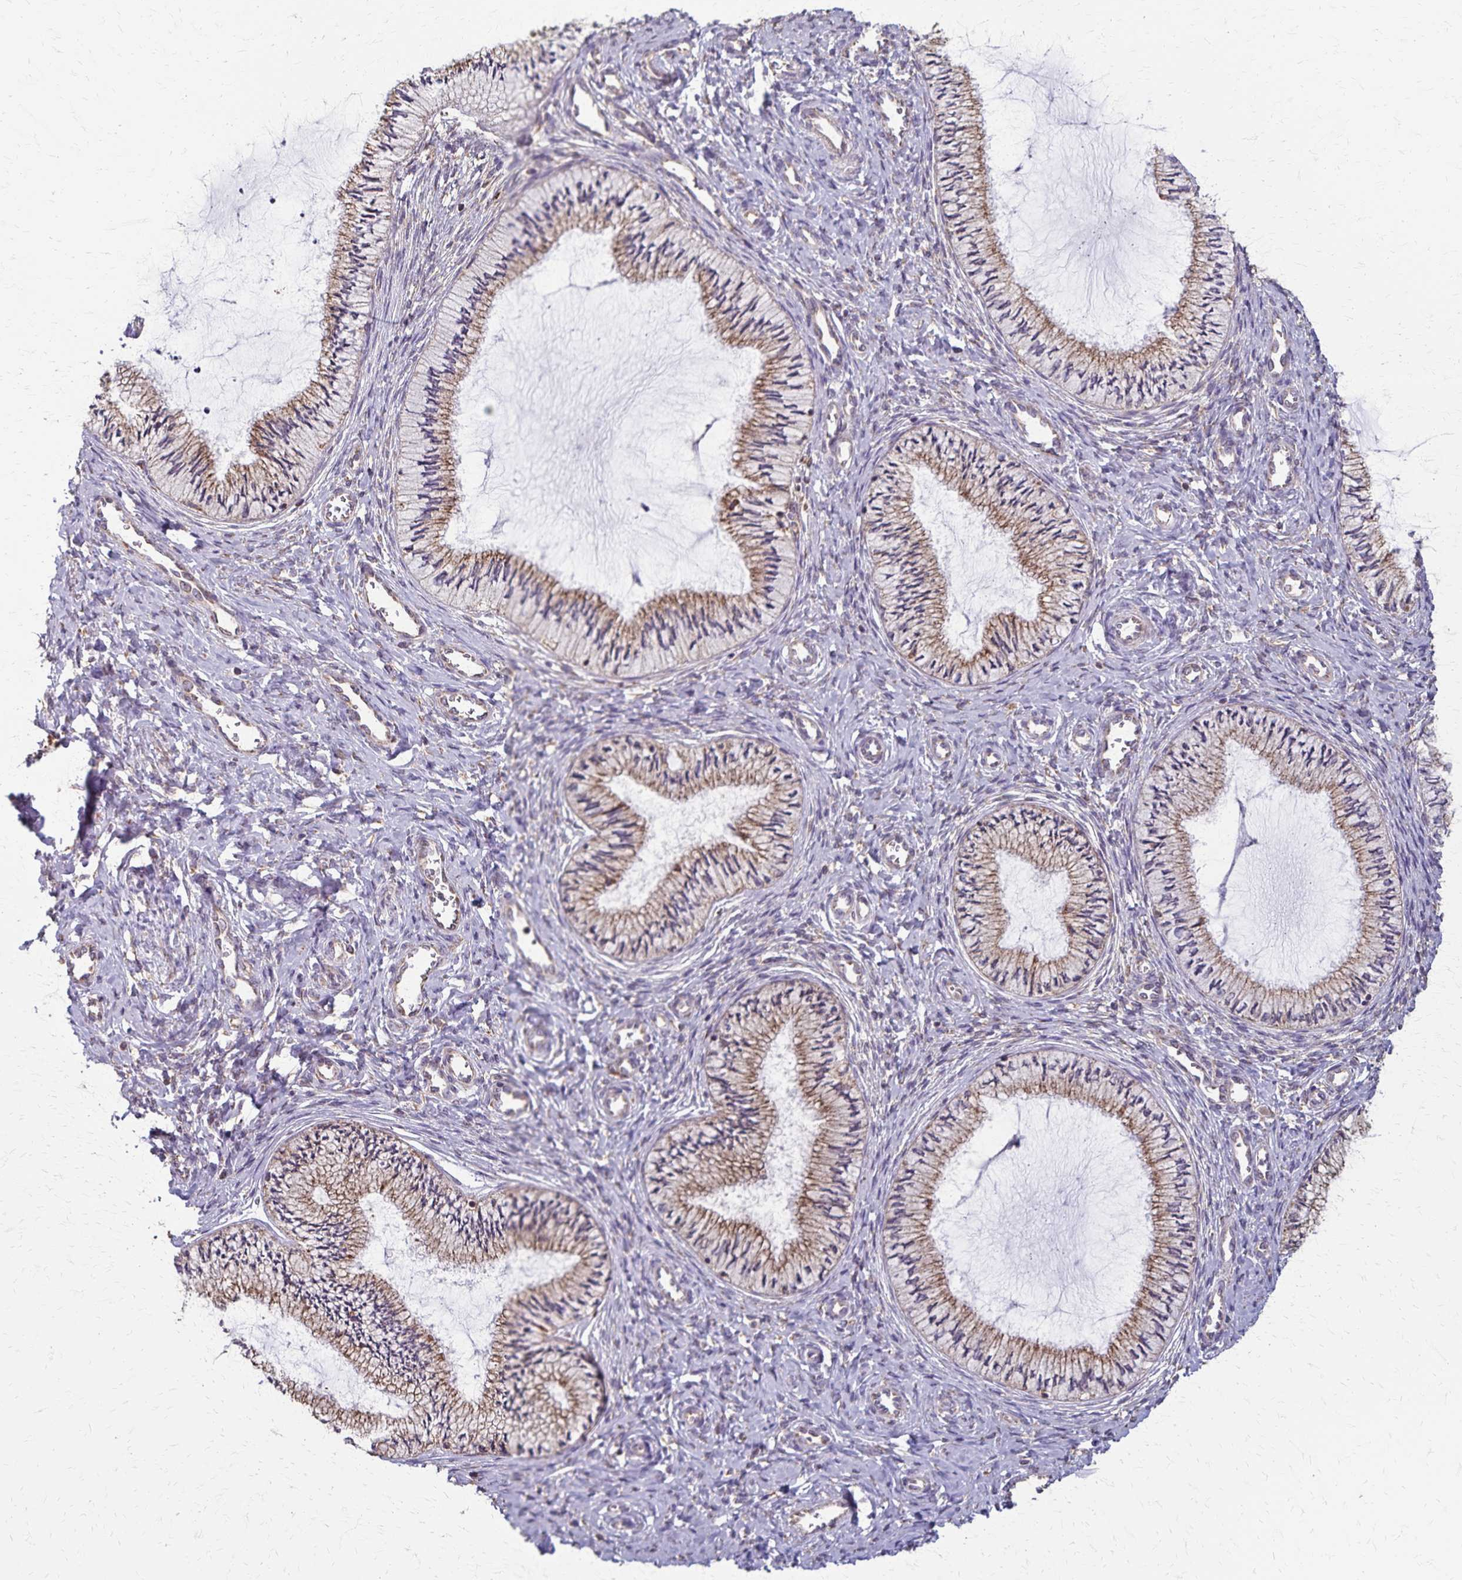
{"staining": {"intensity": "moderate", "quantity": ">75%", "location": "cytoplasmic/membranous"}, "tissue": "cervix", "cell_type": "Glandular cells", "image_type": "normal", "snomed": [{"axis": "morphology", "description": "Normal tissue, NOS"}, {"axis": "topography", "description": "Cervix"}], "caption": "The photomicrograph demonstrates staining of normal cervix, revealing moderate cytoplasmic/membranous protein positivity (brown color) within glandular cells. The staining was performed using DAB (3,3'-diaminobenzidine) to visualize the protein expression in brown, while the nuclei were stained in blue with hematoxylin (Magnification: 20x).", "gene": "RNF10", "patient": {"sex": "female", "age": 24}}